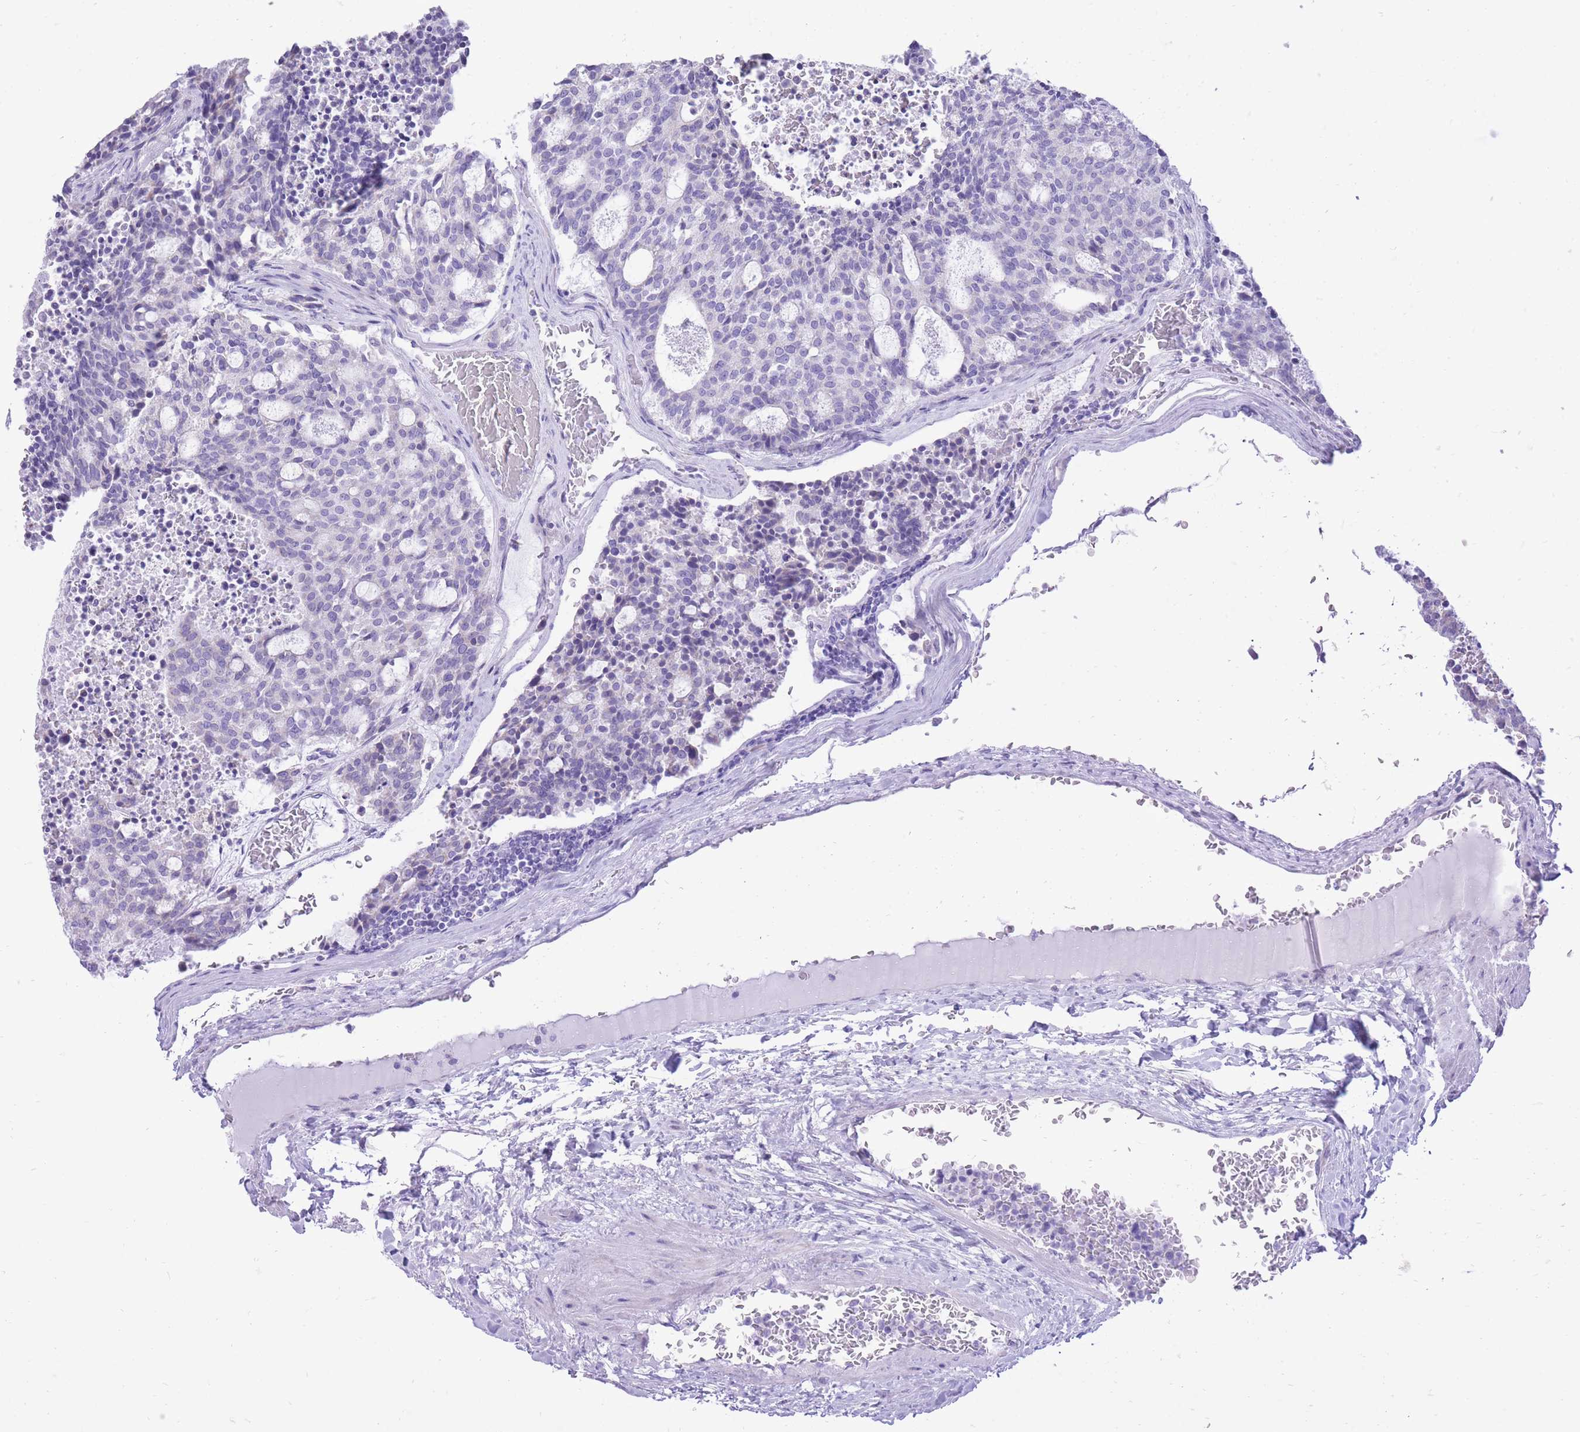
{"staining": {"intensity": "negative", "quantity": "none", "location": "none"}, "tissue": "carcinoid", "cell_type": "Tumor cells", "image_type": "cancer", "snomed": [{"axis": "morphology", "description": "Carcinoid, malignant, NOS"}, {"axis": "topography", "description": "Pancreas"}], "caption": "Immunohistochemistry (IHC) micrograph of neoplastic tissue: carcinoid (malignant) stained with DAB (3,3'-diaminobenzidine) demonstrates no significant protein positivity in tumor cells.", "gene": "SLC4A4", "patient": {"sex": "female", "age": 54}}